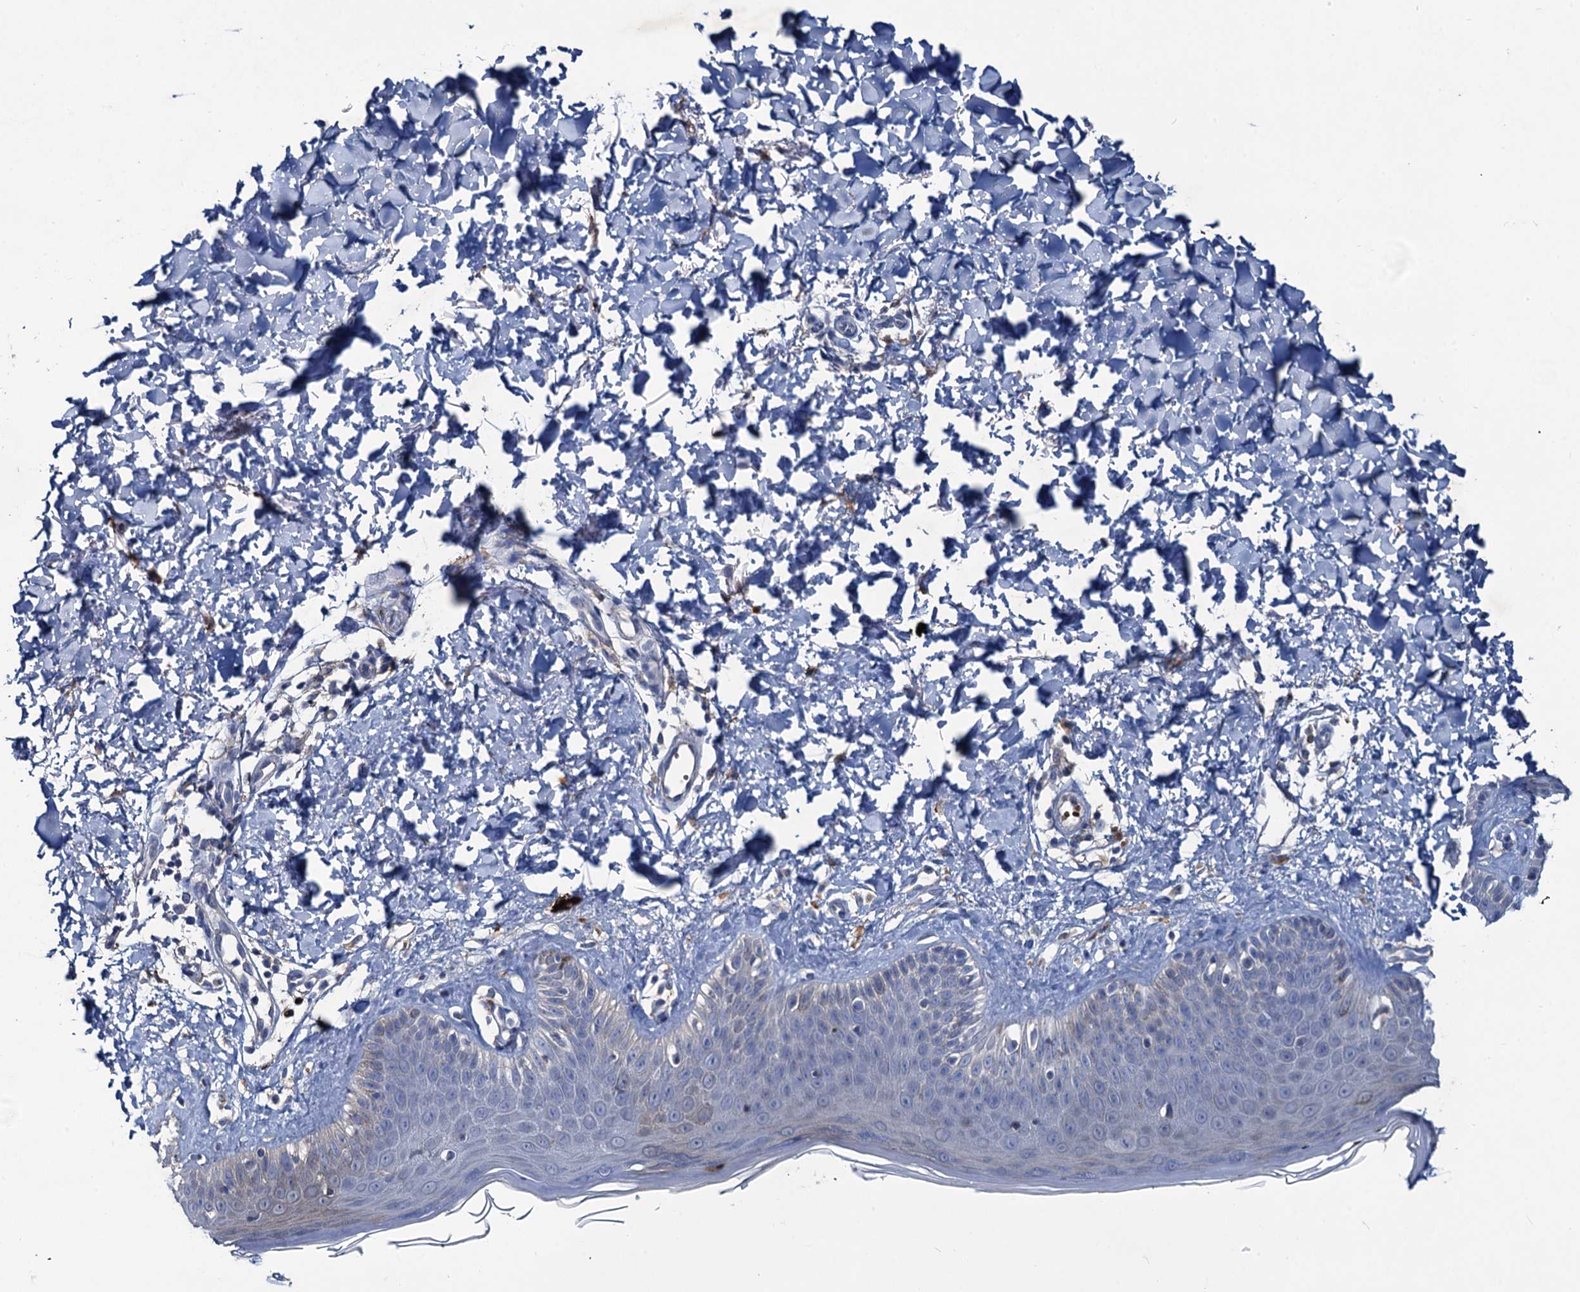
{"staining": {"intensity": "negative", "quantity": "none", "location": "none"}, "tissue": "skin", "cell_type": "Fibroblasts", "image_type": "normal", "snomed": [{"axis": "morphology", "description": "Normal tissue, NOS"}, {"axis": "topography", "description": "Skin"}], "caption": "IHC of benign human skin displays no positivity in fibroblasts. (DAB immunohistochemistry visualized using brightfield microscopy, high magnification).", "gene": "RTKN2", "patient": {"sex": "male", "age": 52}}